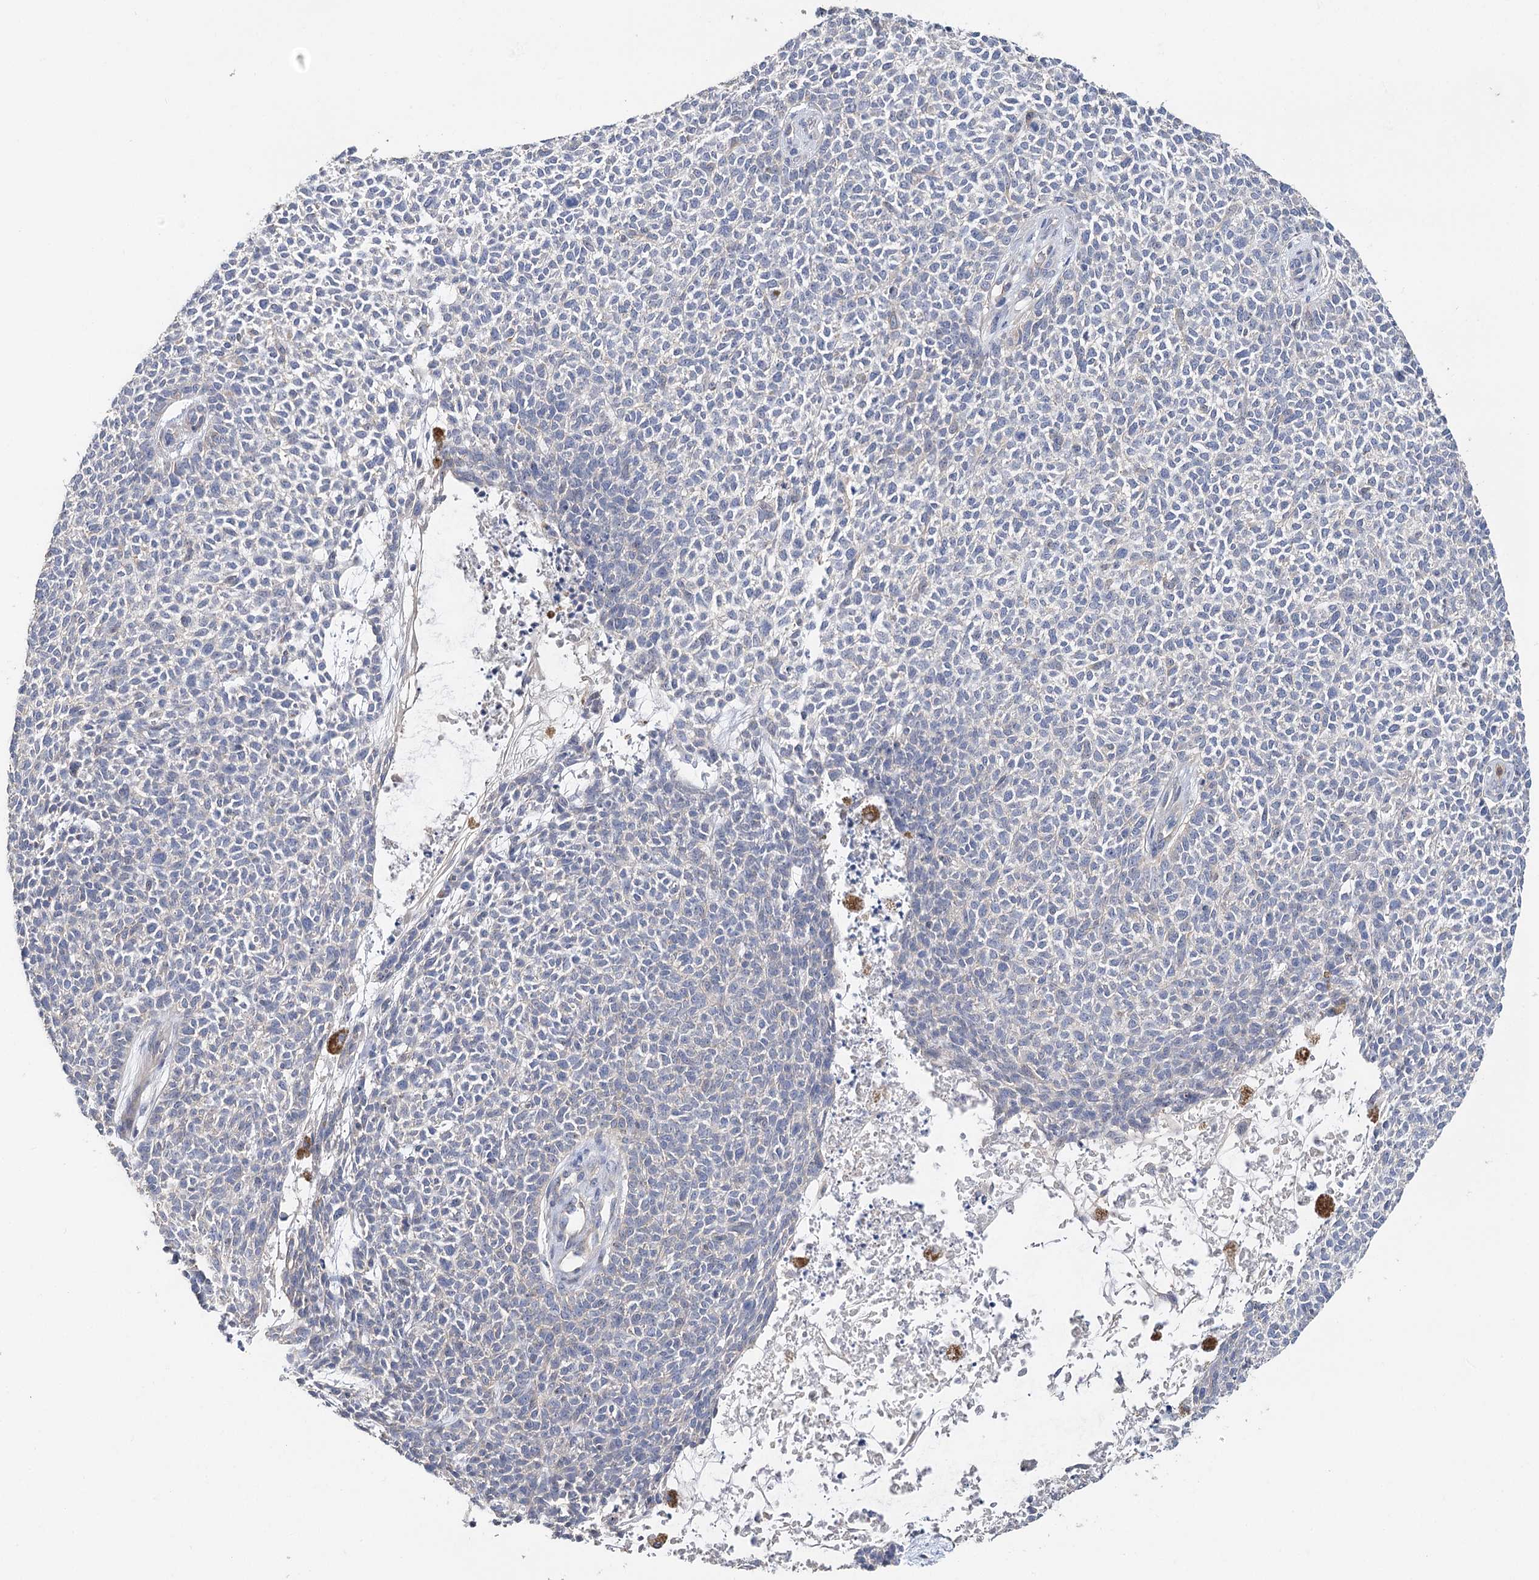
{"staining": {"intensity": "negative", "quantity": "none", "location": "none"}, "tissue": "skin cancer", "cell_type": "Tumor cells", "image_type": "cancer", "snomed": [{"axis": "morphology", "description": "Basal cell carcinoma"}, {"axis": "topography", "description": "Skin"}], "caption": "Skin cancer was stained to show a protein in brown. There is no significant staining in tumor cells.", "gene": "EPB41L5", "patient": {"sex": "female", "age": 84}}